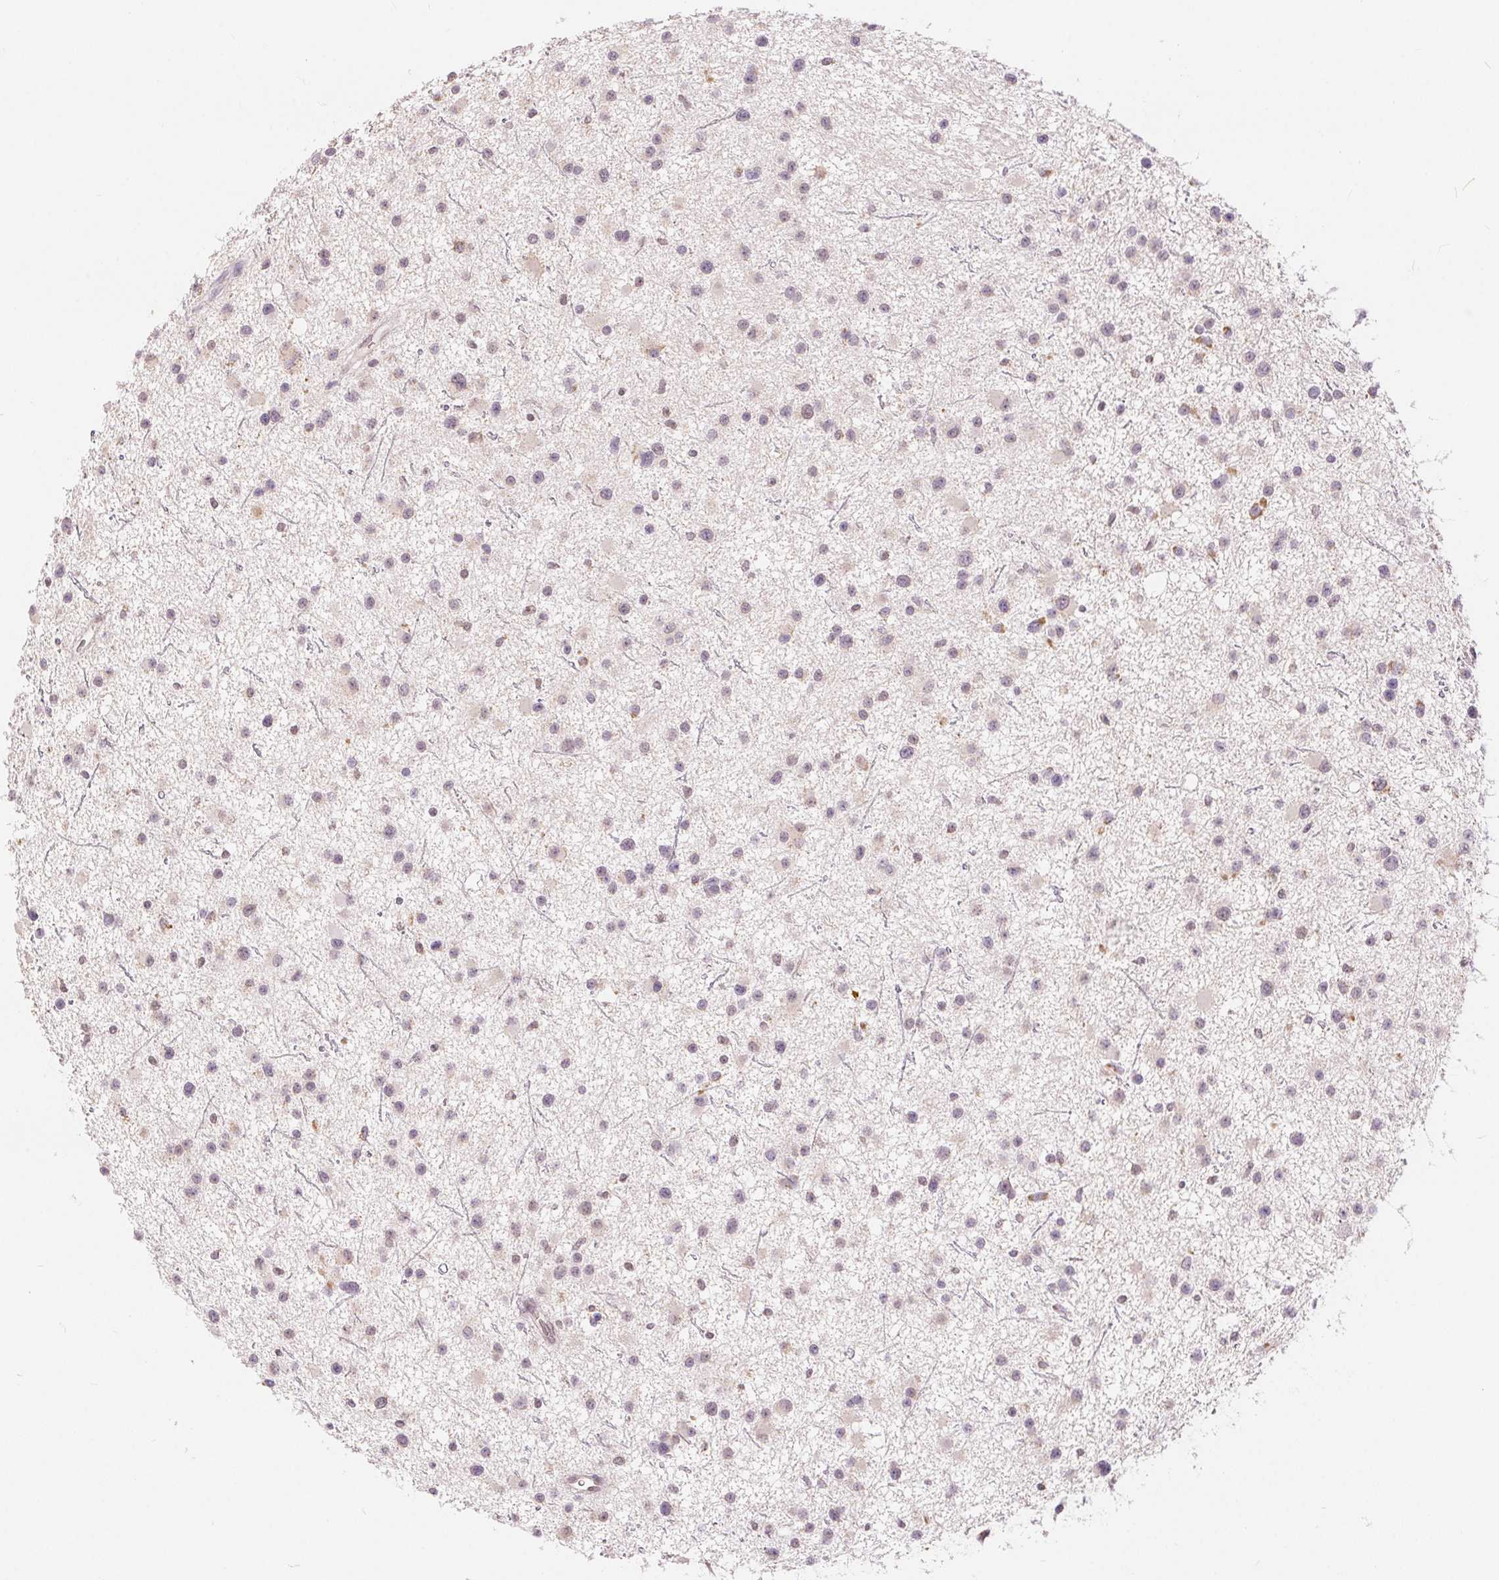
{"staining": {"intensity": "weak", "quantity": "<25%", "location": "cytoplasmic/membranous"}, "tissue": "glioma", "cell_type": "Tumor cells", "image_type": "cancer", "snomed": [{"axis": "morphology", "description": "Glioma, malignant, Low grade"}, {"axis": "topography", "description": "Brain"}], "caption": "The image shows no significant staining in tumor cells of malignant low-grade glioma.", "gene": "POU2F2", "patient": {"sex": "male", "age": 43}}